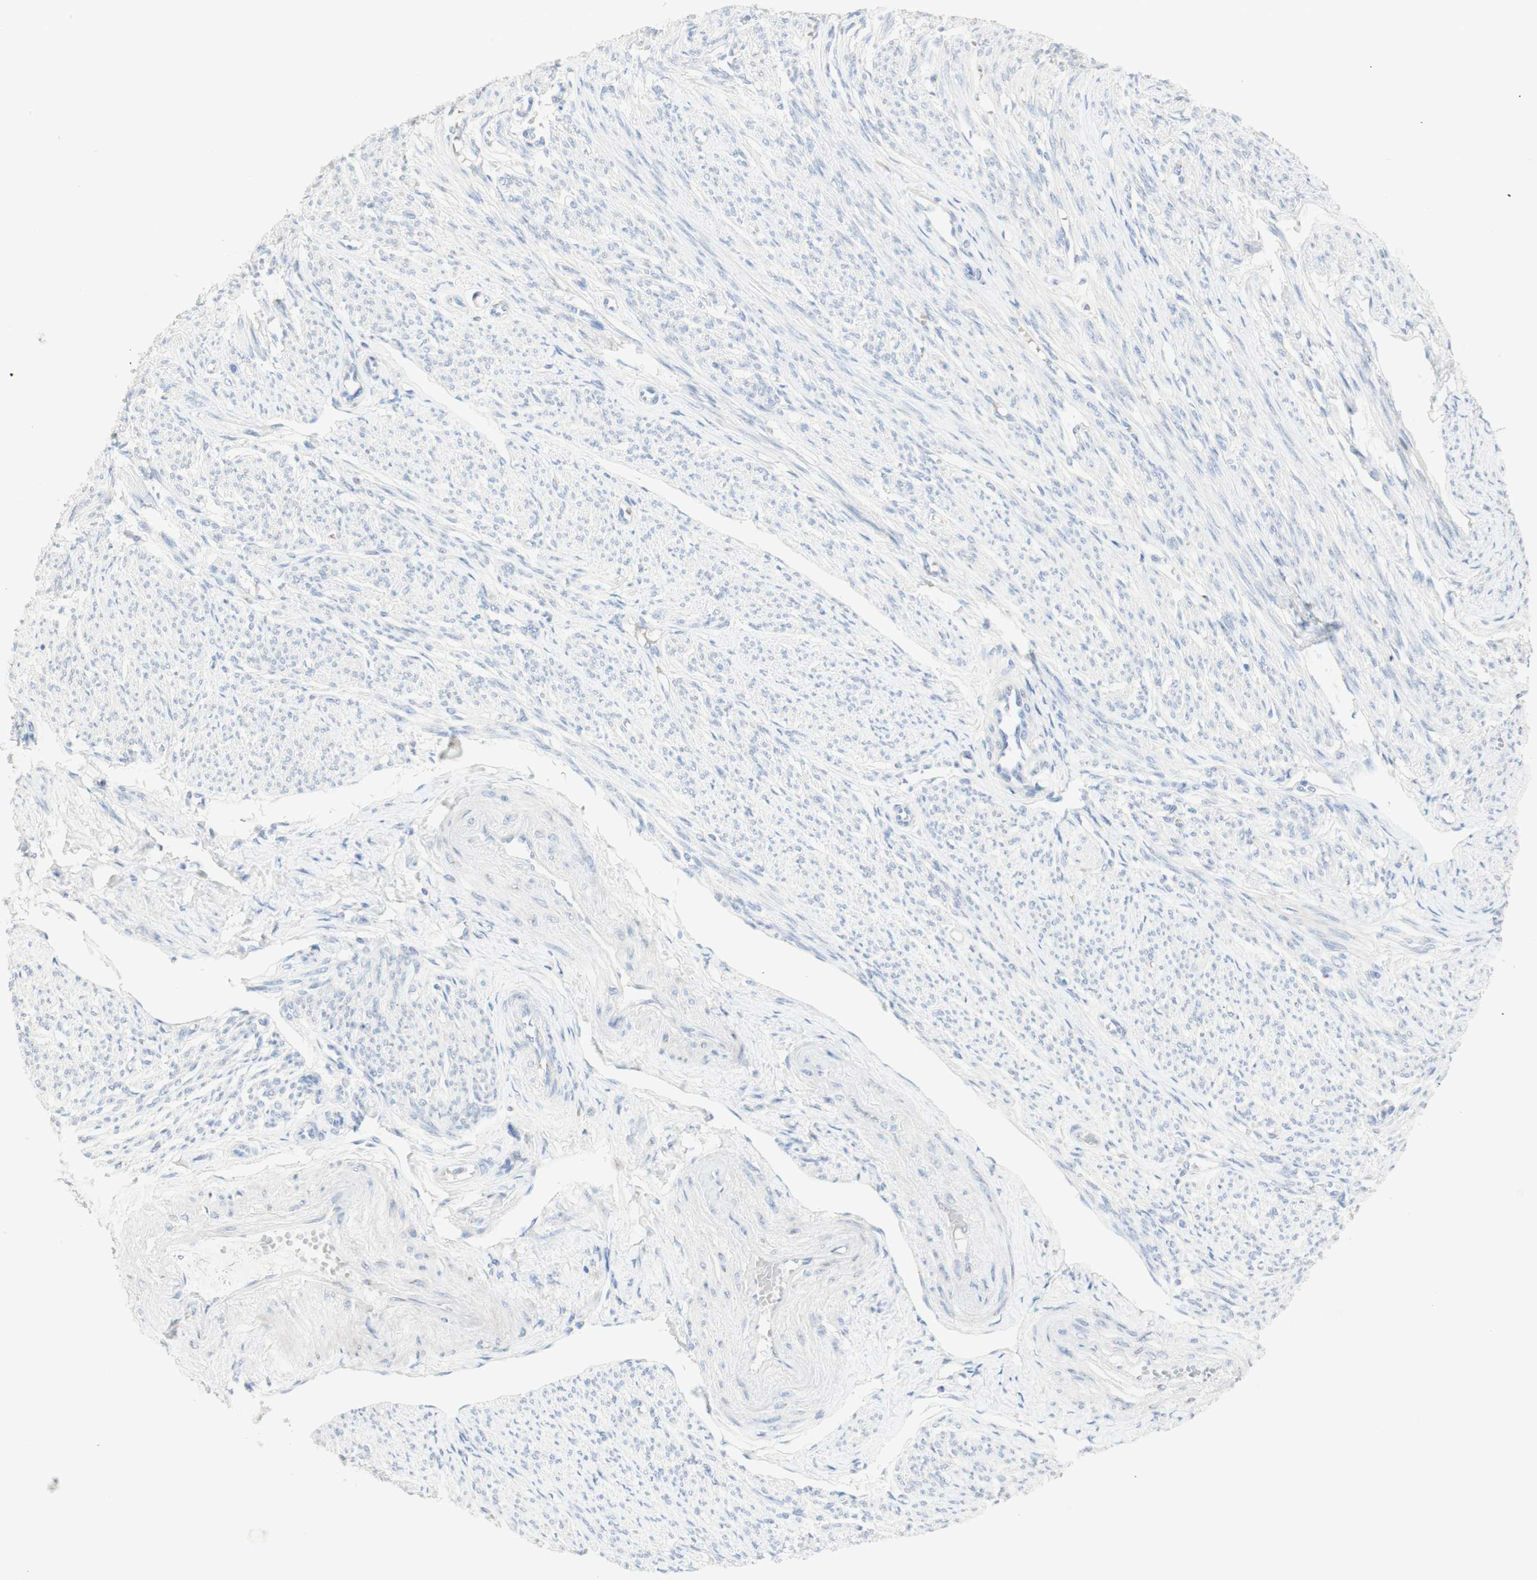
{"staining": {"intensity": "negative", "quantity": "none", "location": "none"}, "tissue": "smooth muscle", "cell_type": "Smooth muscle cells", "image_type": "normal", "snomed": [{"axis": "morphology", "description": "Normal tissue, NOS"}, {"axis": "topography", "description": "Smooth muscle"}], "caption": "IHC photomicrograph of unremarkable smooth muscle stained for a protein (brown), which displays no positivity in smooth muscle cells. (DAB (3,3'-diaminobenzidine) IHC, high magnification).", "gene": "MANEA", "patient": {"sex": "female", "age": 65}}